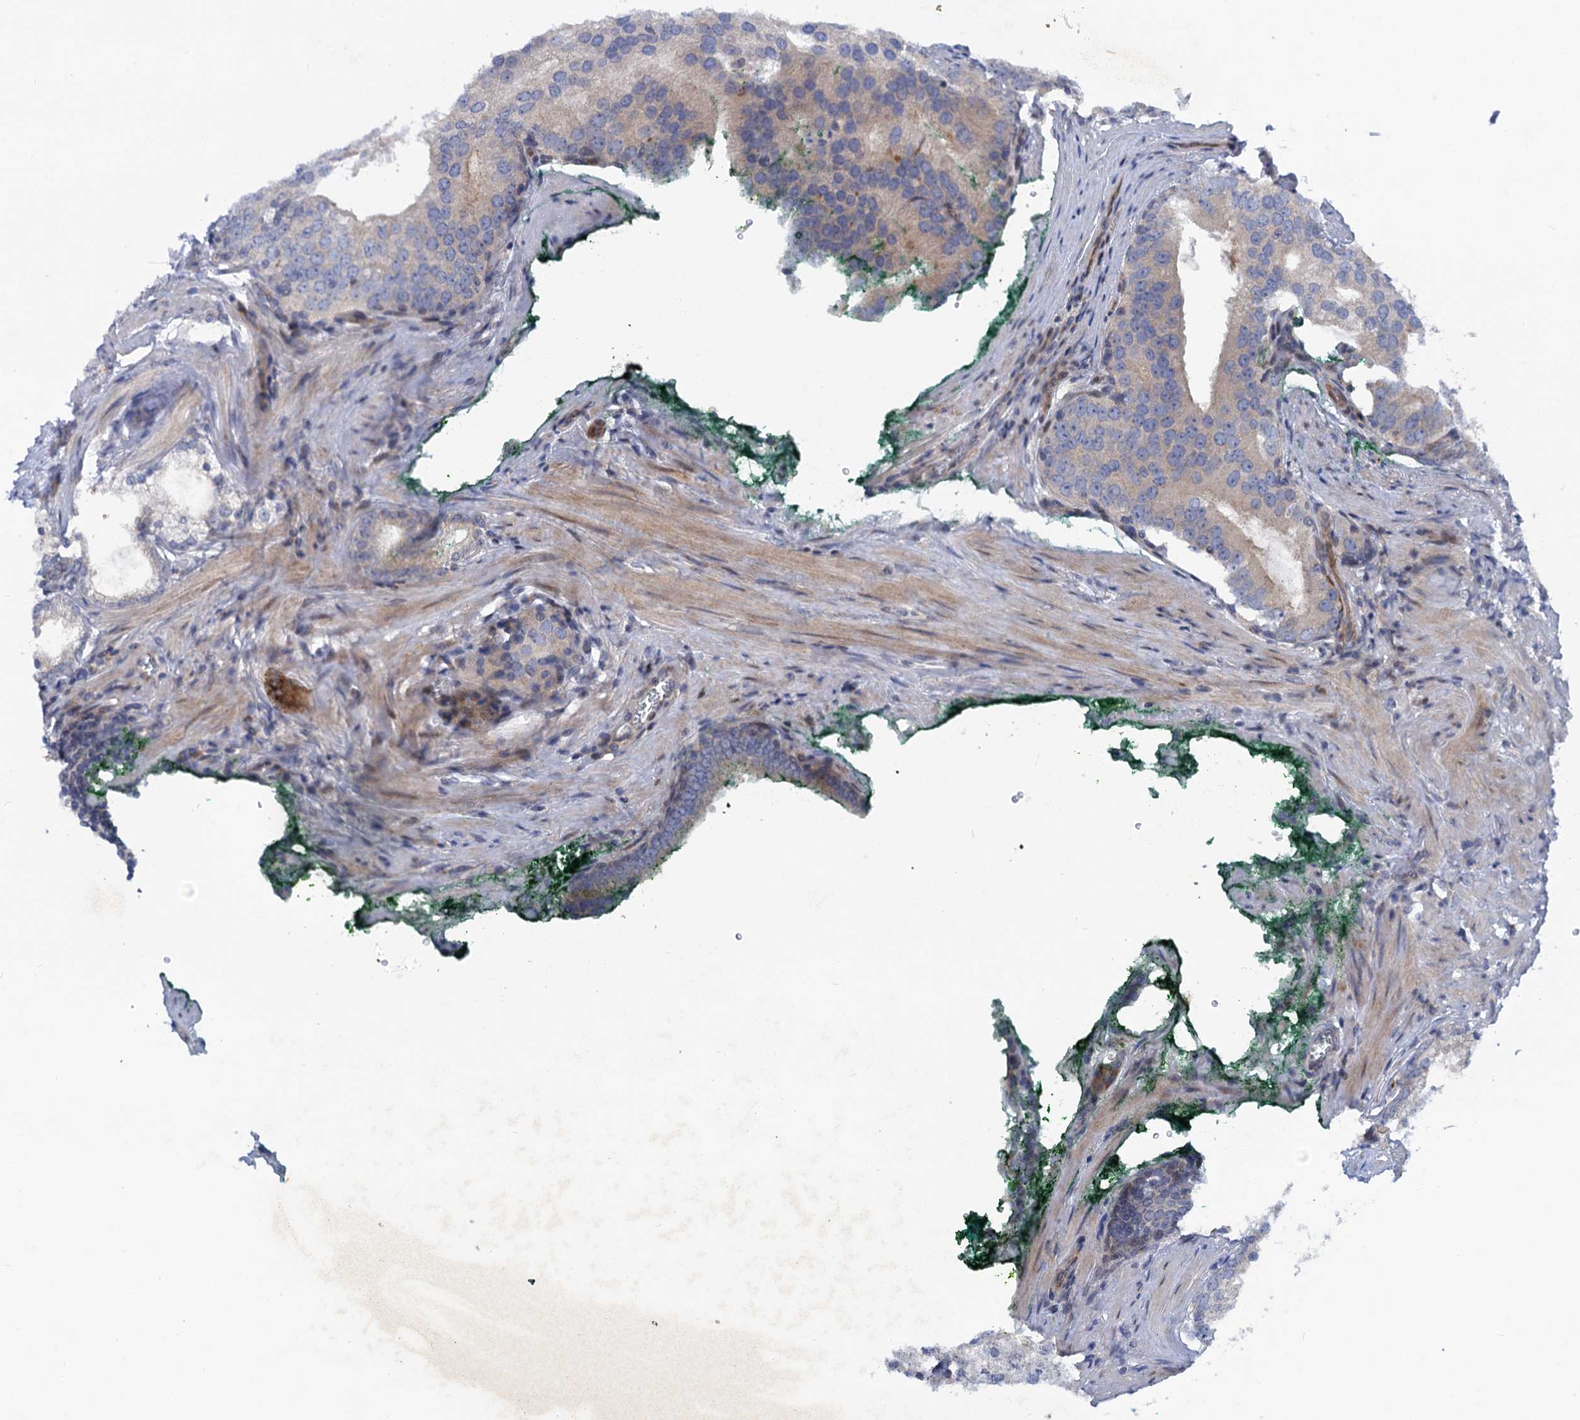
{"staining": {"intensity": "weak", "quantity": "<25%", "location": "cytoplasmic/membranous"}, "tissue": "prostate cancer", "cell_type": "Tumor cells", "image_type": "cancer", "snomed": [{"axis": "morphology", "description": "Adenocarcinoma, Low grade"}, {"axis": "topography", "description": "Prostate"}], "caption": "Image shows no significant protein expression in tumor cells of prostate adenocarcinoma (low-grade).", "gene": "QPCTL", "patient": {"sex": "male", "age": 71}}